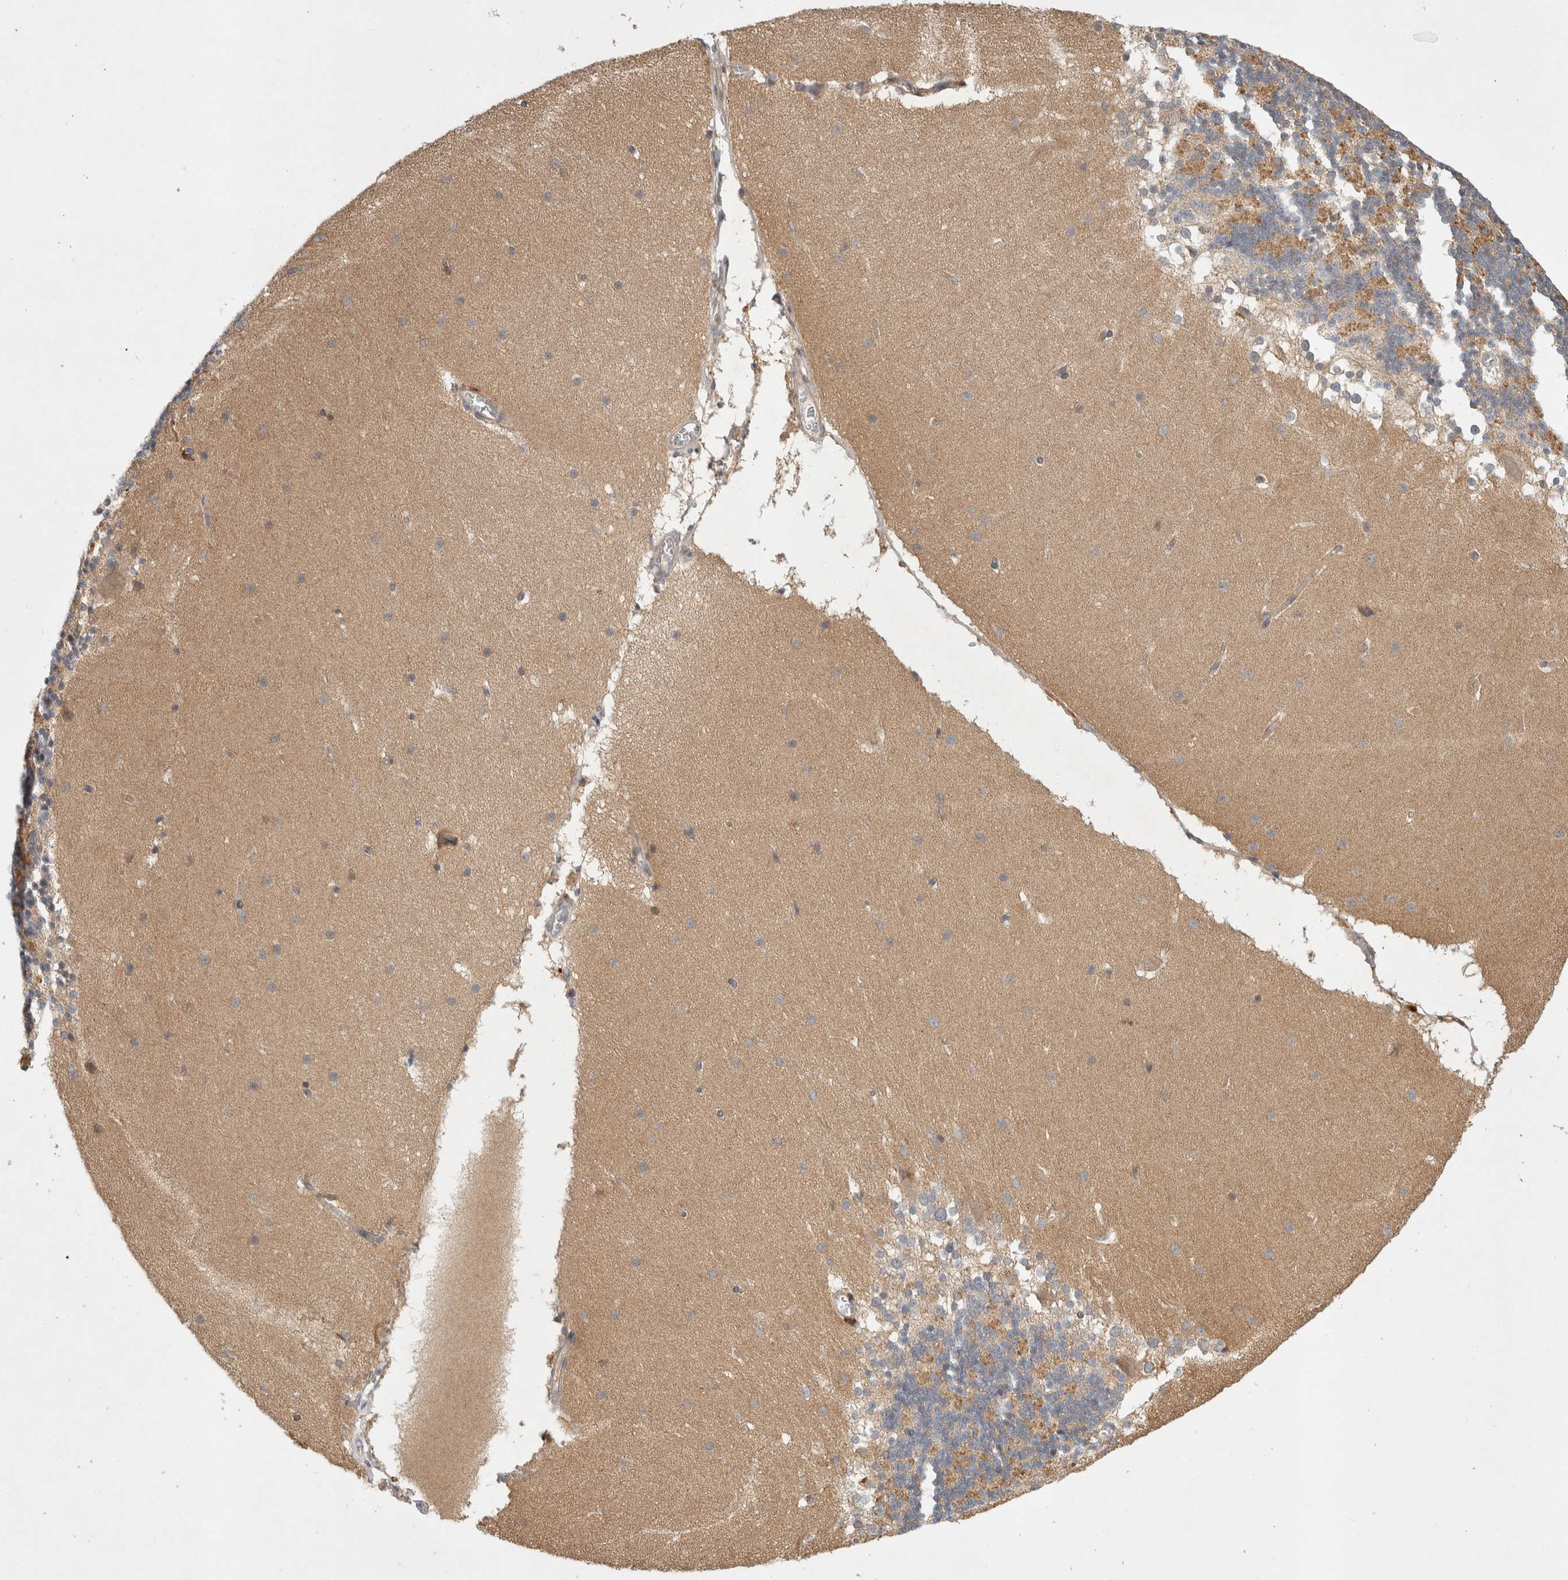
{"staining": {"intensity": "weak", "quantity": "<25%", "location": "cytoplasmic/membranous"}, "tissue": "cerebellum", "cell_type": "Cells in granular layer", "image_type": "normal", "snomed": [{"axis": "morphology", "description": "Normal tissue, NOS"}, {"axis": "topography", "description": "Cerebellum"}], "caption": "This is an immunohistochemistry photomicrograph of benign cerebellum. There is no staining in cells in granular layer.", "gene": "CDCA7L", "patient": {"sex": "female", "age": 19}}